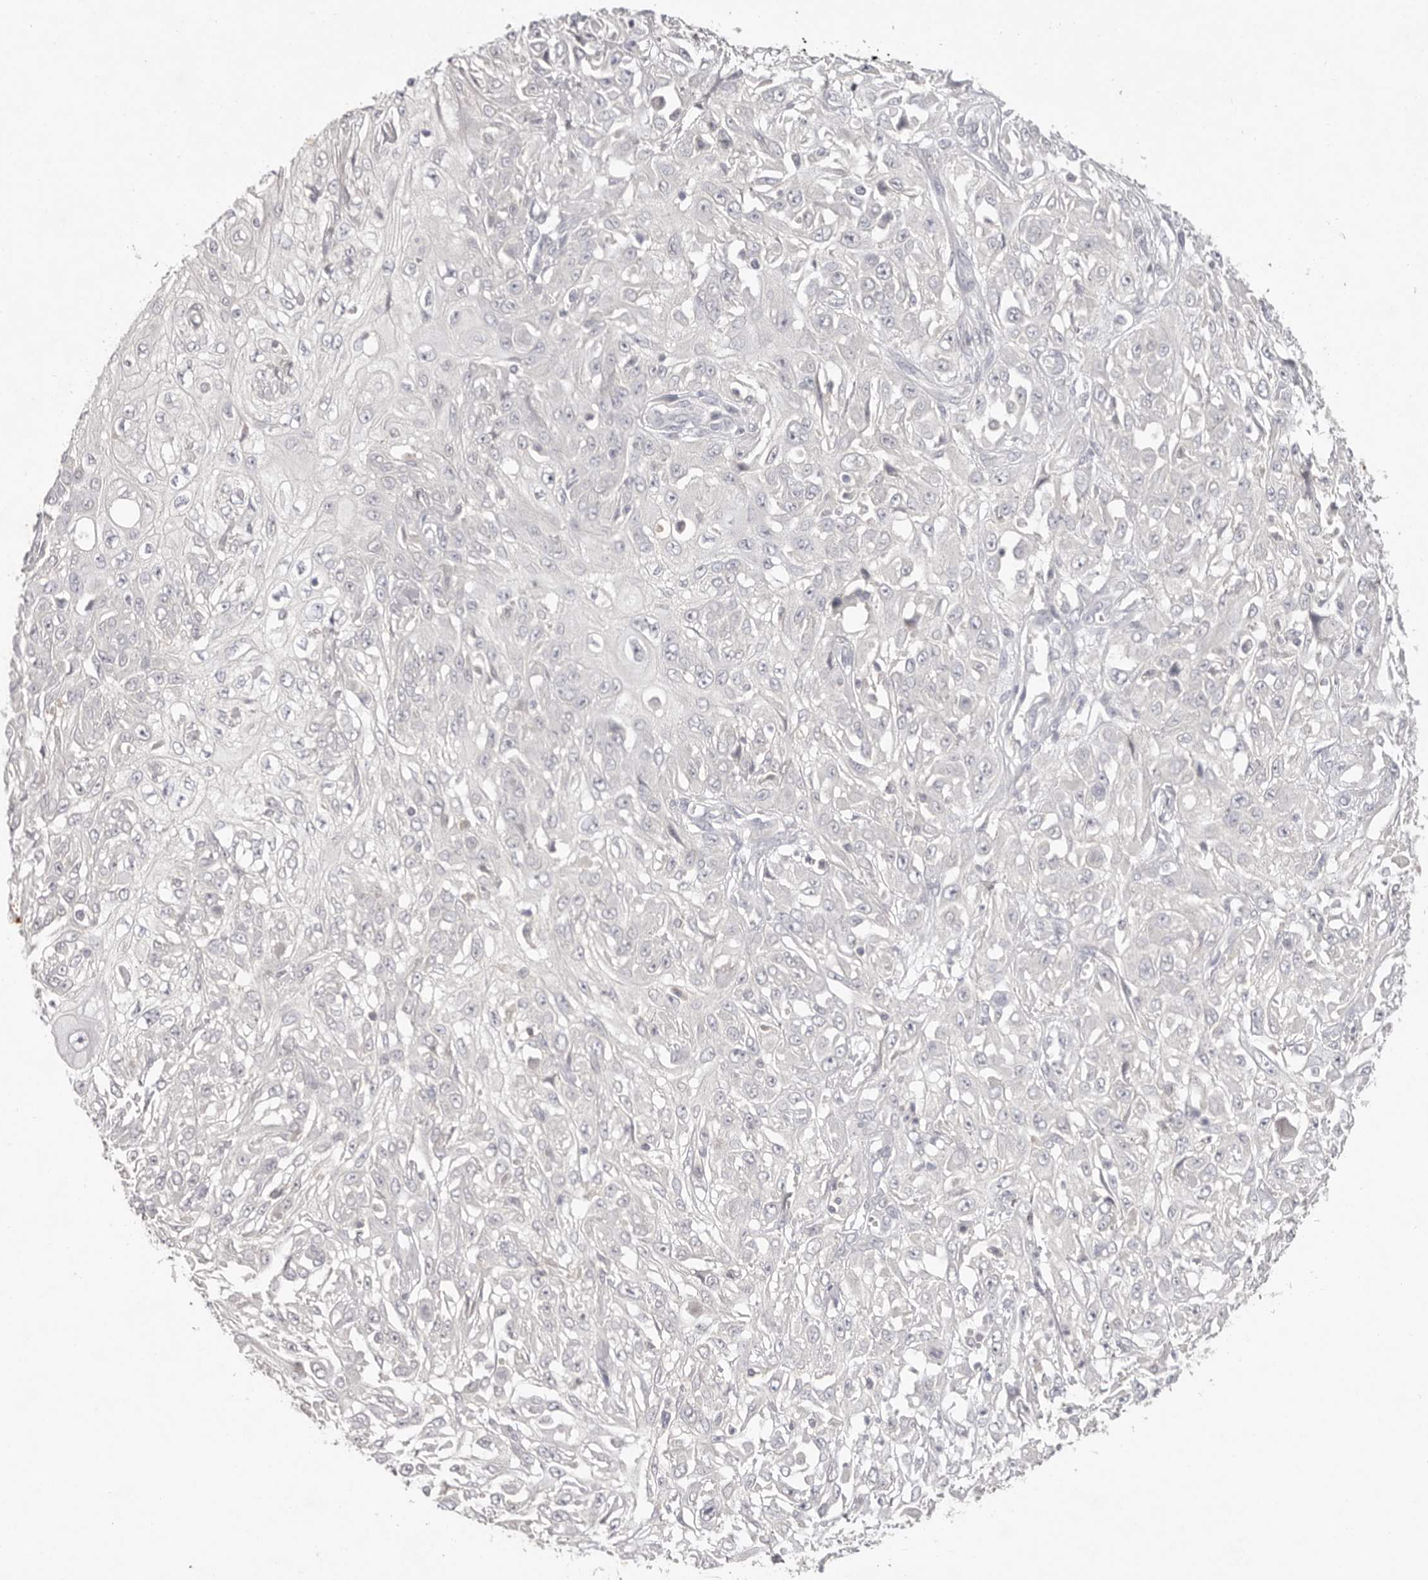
{"staining": {"intensity": "negative", "quantity": "none", "location": "none"}, "tissue": "skin cancer", "cell_type": "Tumor cells", "image_type": "cancer", "snomed": [{"axis": "morphology", "description": "Squamous cell carcinoma, NOS"}, {"axis": "morphology", "description": "Squamous cell carcinoma, metastatic, NOS"}, {"axis": "topography", "description": "Skin"}, {"axis": "topography", "description": "Lymph node"}], "caption": "Squamous cell carcinoma (skin) was stained to show a protein in brown. There is no significant expression in tumor cells.", "gene": "SCUBE2", "patient": {"sex": "male", "age": 75}}